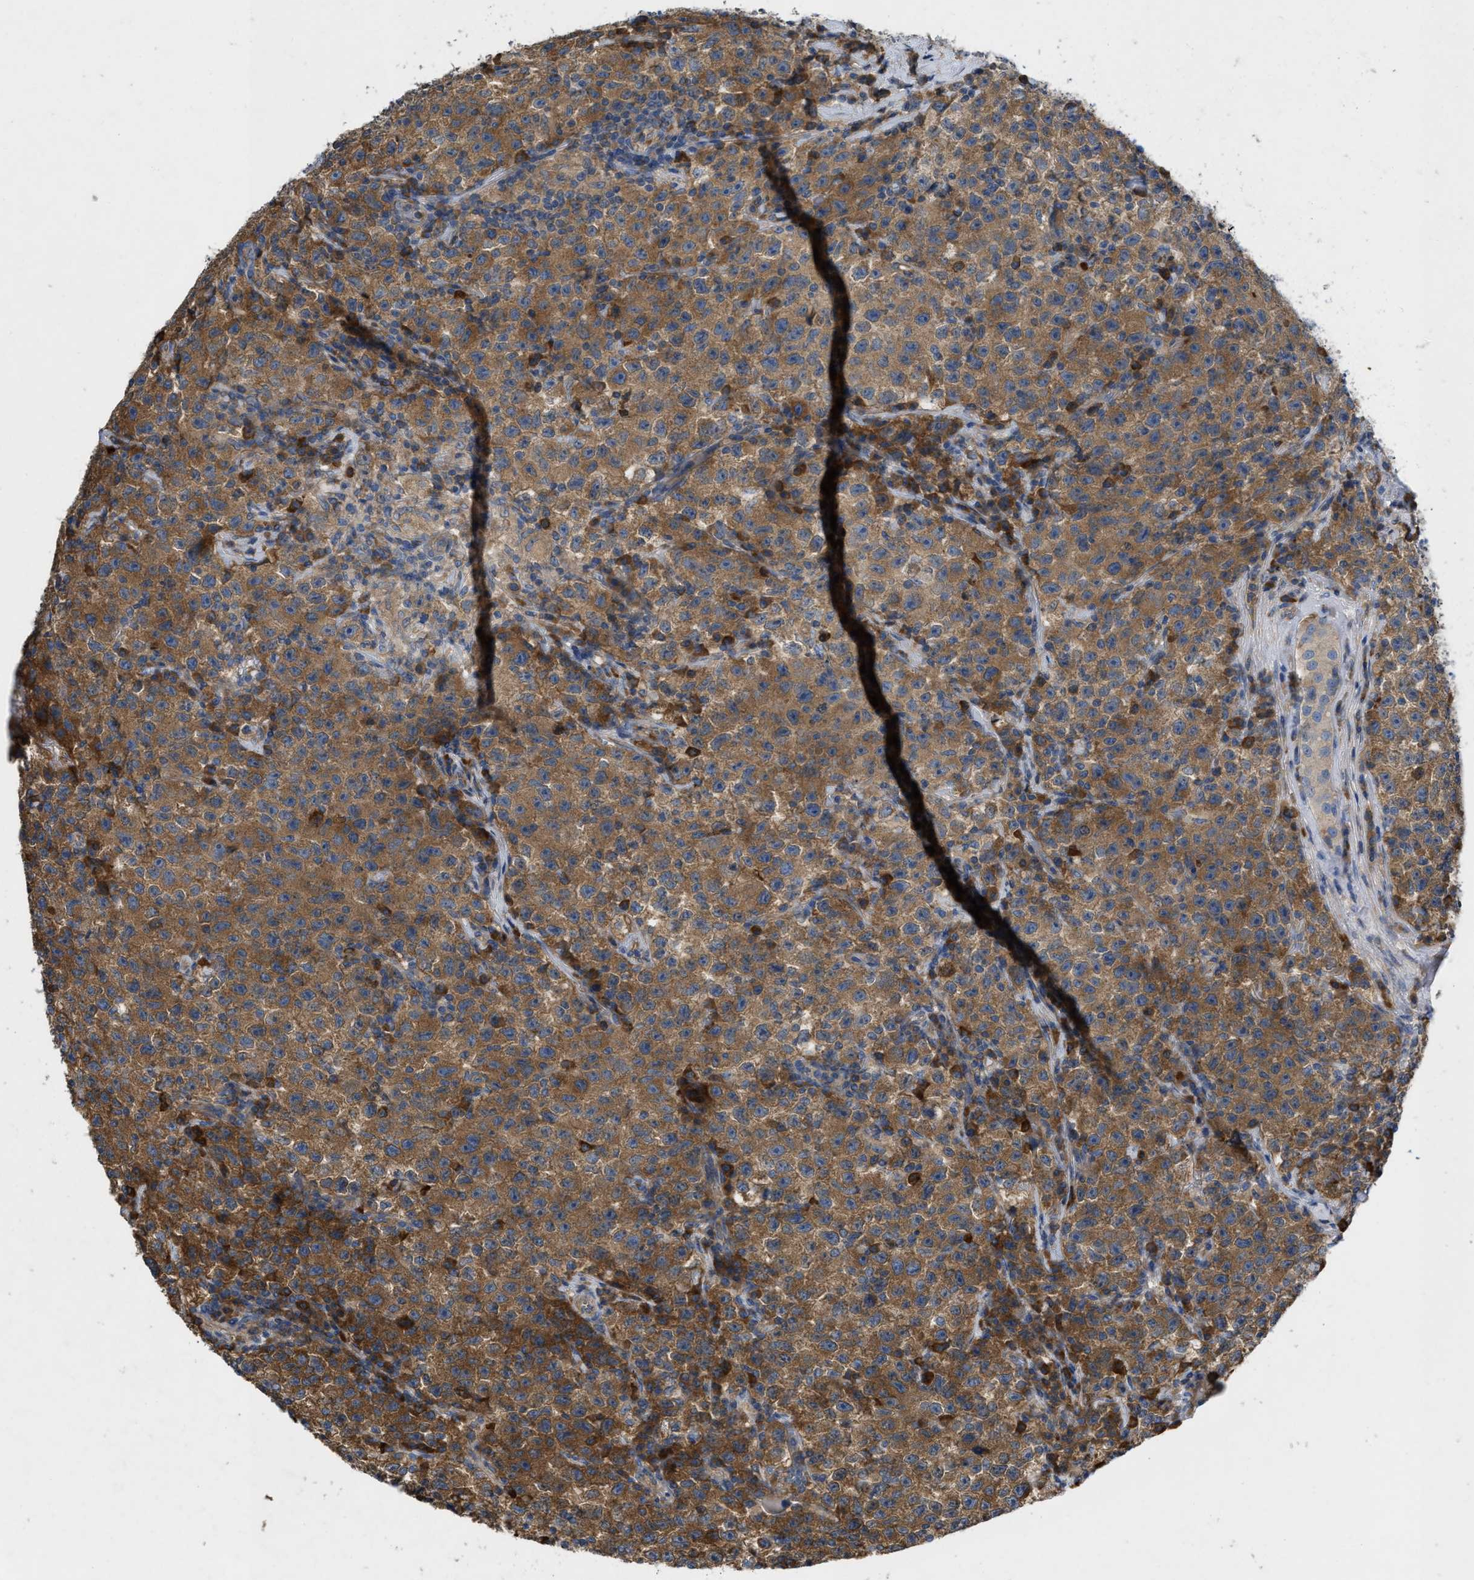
{"staining": {"intensity": "strong", "quantity": ">75%", "location": "cytoplasmic/membranous"}, "tissue": "testis cancer", "cell_type": "Tumor cells", "image_type": "cancer", "snomed": [{"axis": "morphology", "description": "Seminoma, NOS"}, {"axis": "topography", "description": "Testis"}], "caption": "Immunohistochemistry staining of testis seminoma, which reveals high levels of strong cytoplasmic/membranous expression in about >75% of tumor cells indicating strong cytoplasmic/membranous protein staining. The staining was performed using DAB (brown) for protein detection and nuclei were counterstained in hematoxylin (blue).", "gene": "TMEM131", "patient": {"sex": "male", "age": 22}}